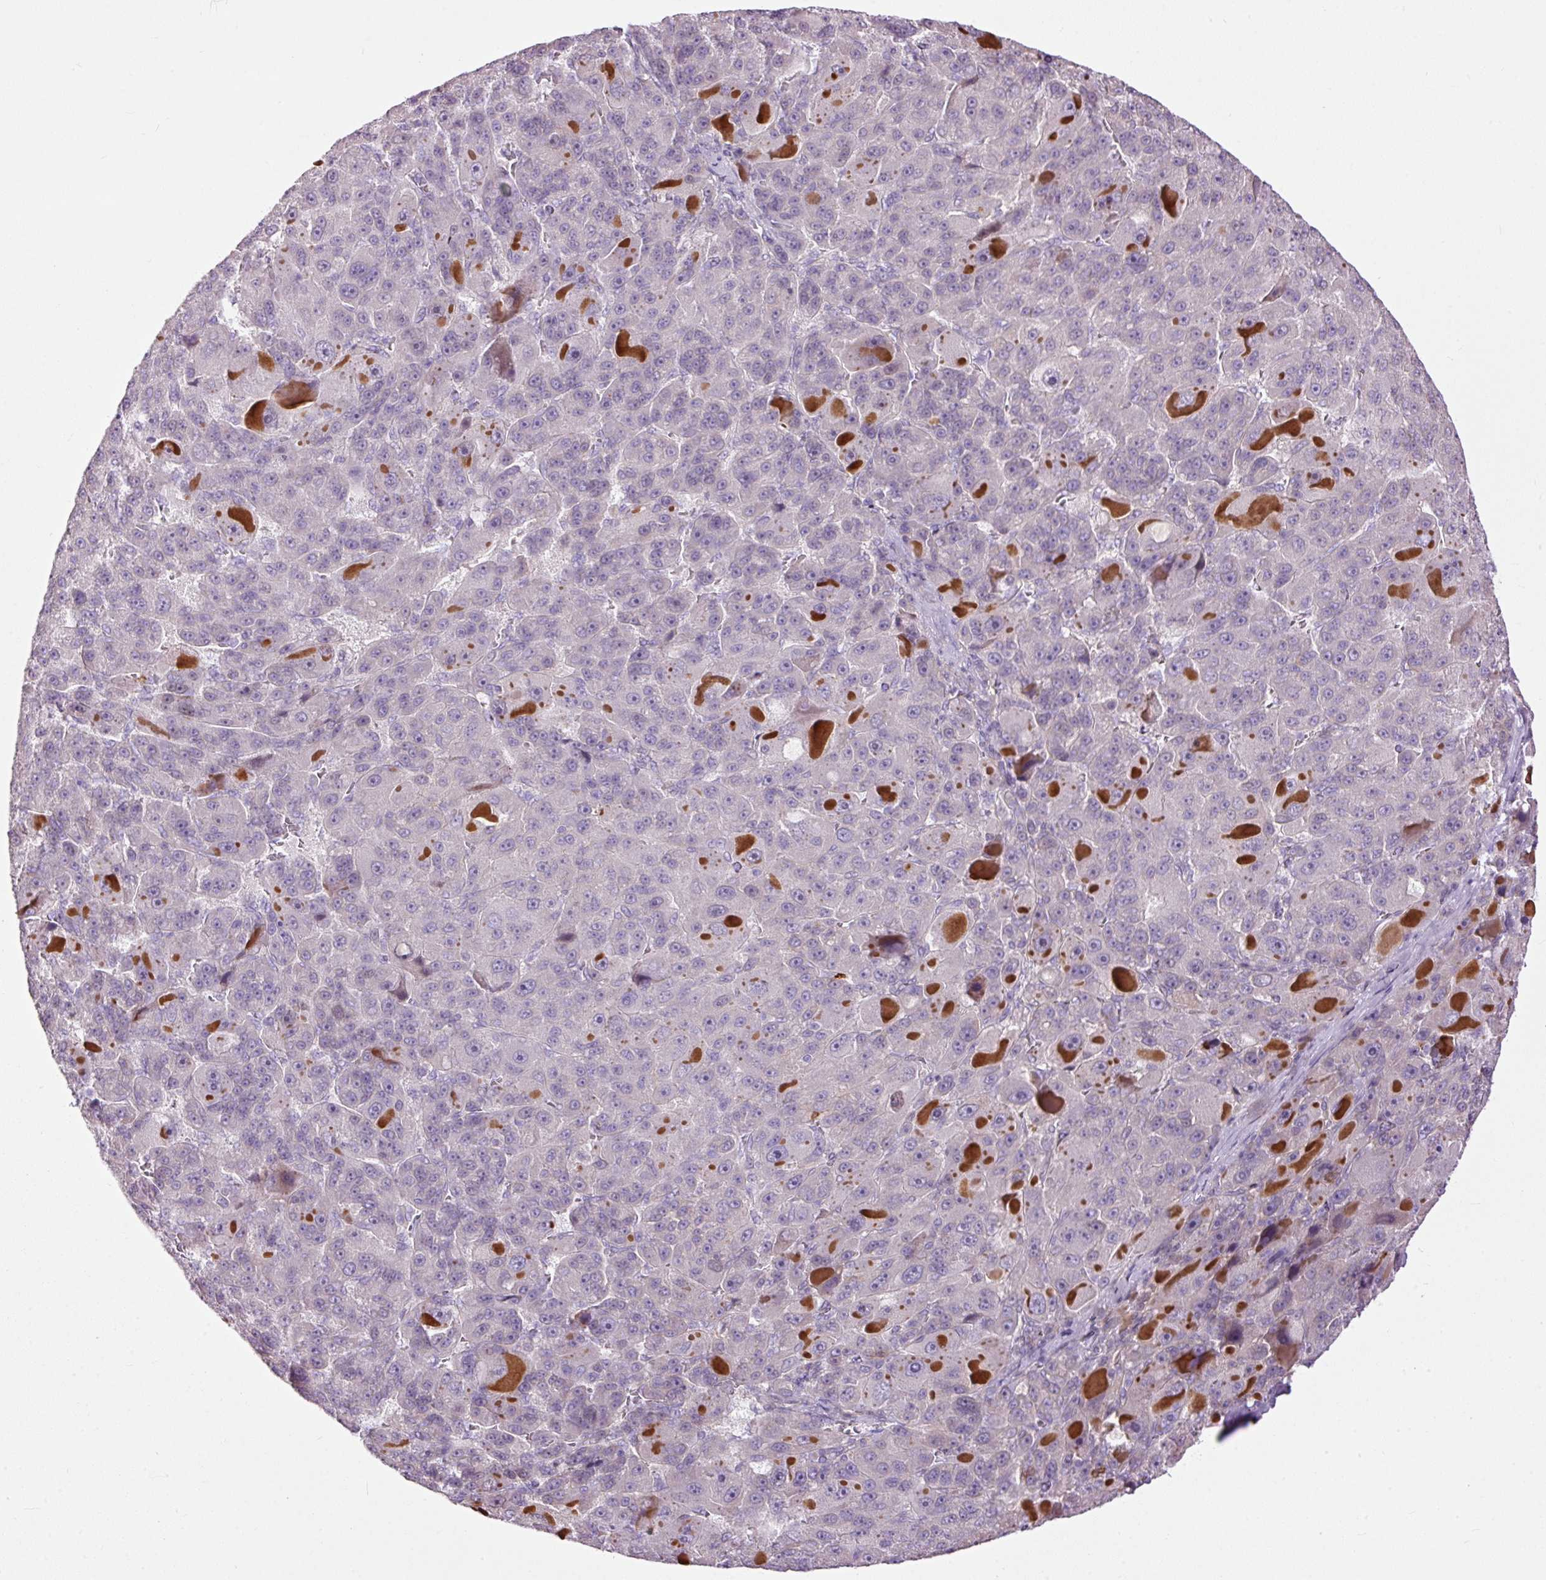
{"staining": {"intensity": "negative", "quantity": "none", "location": "none"}, "tissue": "liver cancer", "cell_type": "Tumor cells", "image_type": "cancer", "snomed": [{"axis": "morphology", "description": "Carcinoma, Hepatocellular, NOS"}, {"axis": "topography", "description": "Liver"}], "caption": "A high-resolution image shows IHC staining of liver hepatocellular carcinoma, which reveals no significant staining in tumor cells. (Brightfield microscopy of DAB immunohistochemistry at high magnification).", "gene": "FCRL4", "patient": {"sex": "male", "age": 76}}